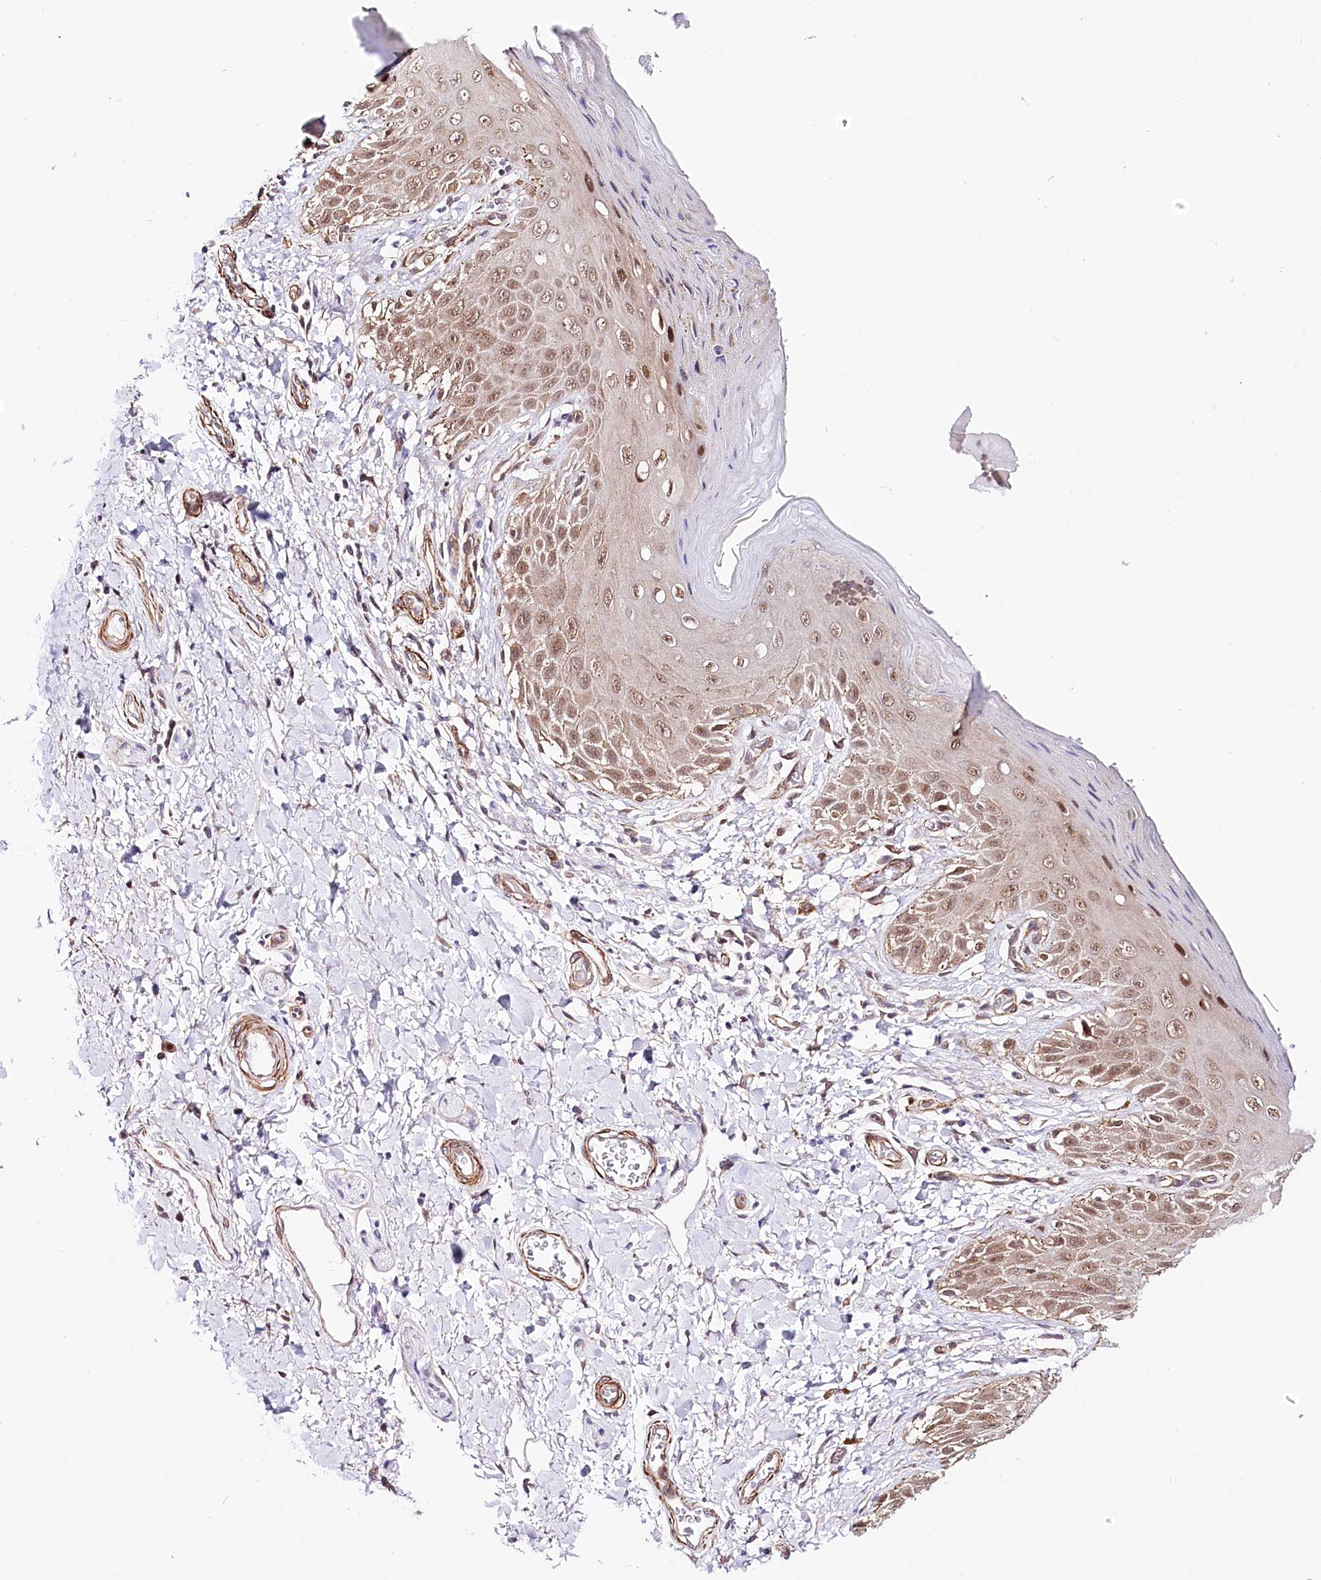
{"staining": {"intensity": "moderate", "quantity": ">75%", "location": "nuclear"}, "tissue": "skin", "cell_type": "Epidermal cells", "image_type": "normal", "snomed": [{"axis": "morphology", "description": "Normal tissue, NOS"}, {"axis": "topography", "description": "Anal"}], "caption": "This image reveals immunohistochemistry (IHC) staining of benign human skin, with medium moderate nuclear positivity in approximately >75% of epidermal cells.", "gene": "PPP2R5B", "patient": {"sex": "male", "age": 44}}